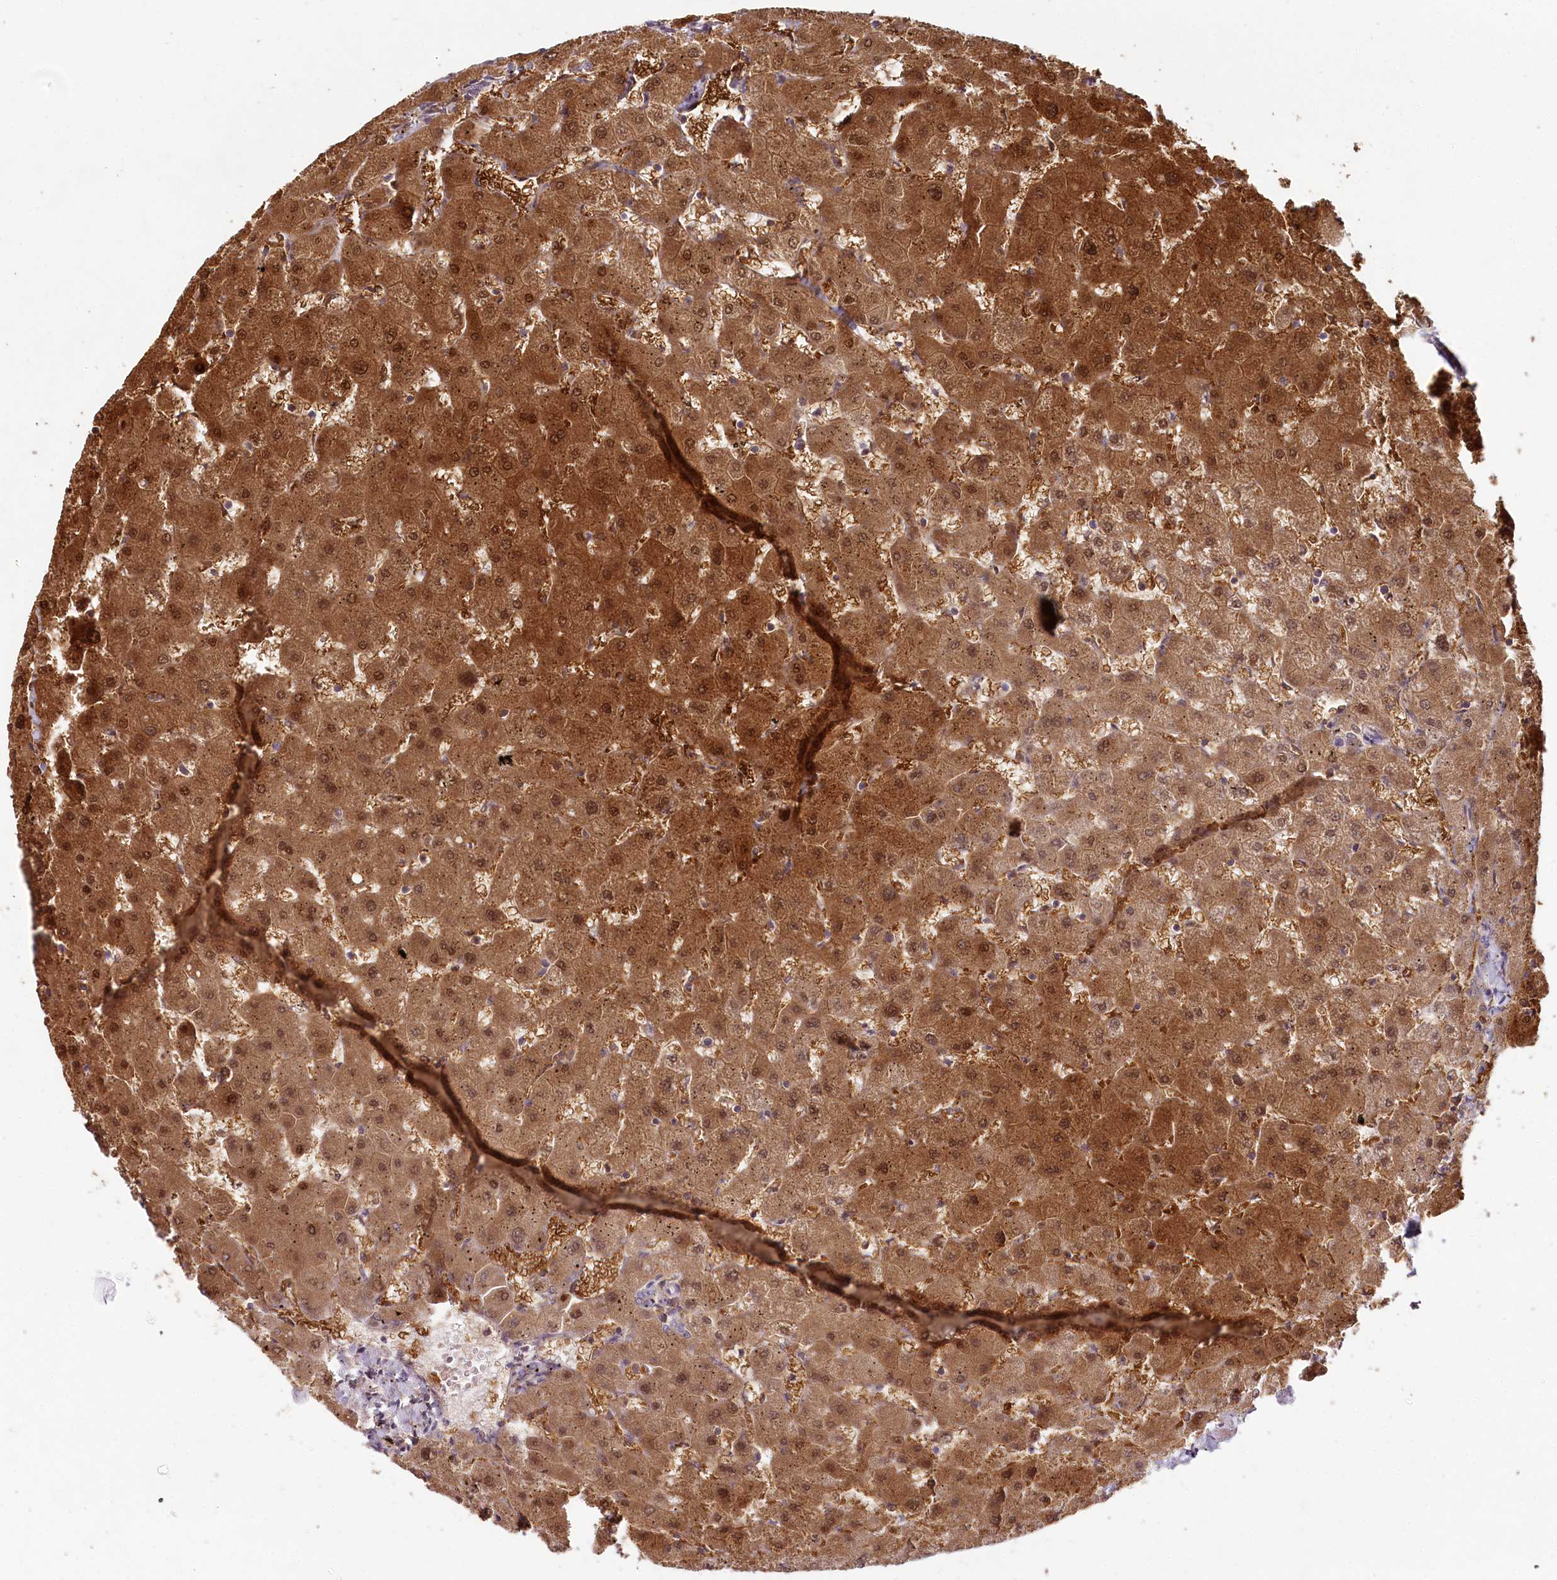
{"staining": {"intensity": "negative", "quantity": "none", "location": "none"}, "tissue": "liver", "cell_type": "Cholangiocytes", "image_type": "normal", "snomed": [{"axis": "morphology", "description": "Normal tissue, NOS"}, {"axis": "topography", "description": "Liver"}], "caption": "A high-resolution image shows immunohistochemistry staining of unremarkable liver, which shows no significant staining in cholangiocytes.", "gene": "HPD", "patient": {"sex": "female", "age": 63}}